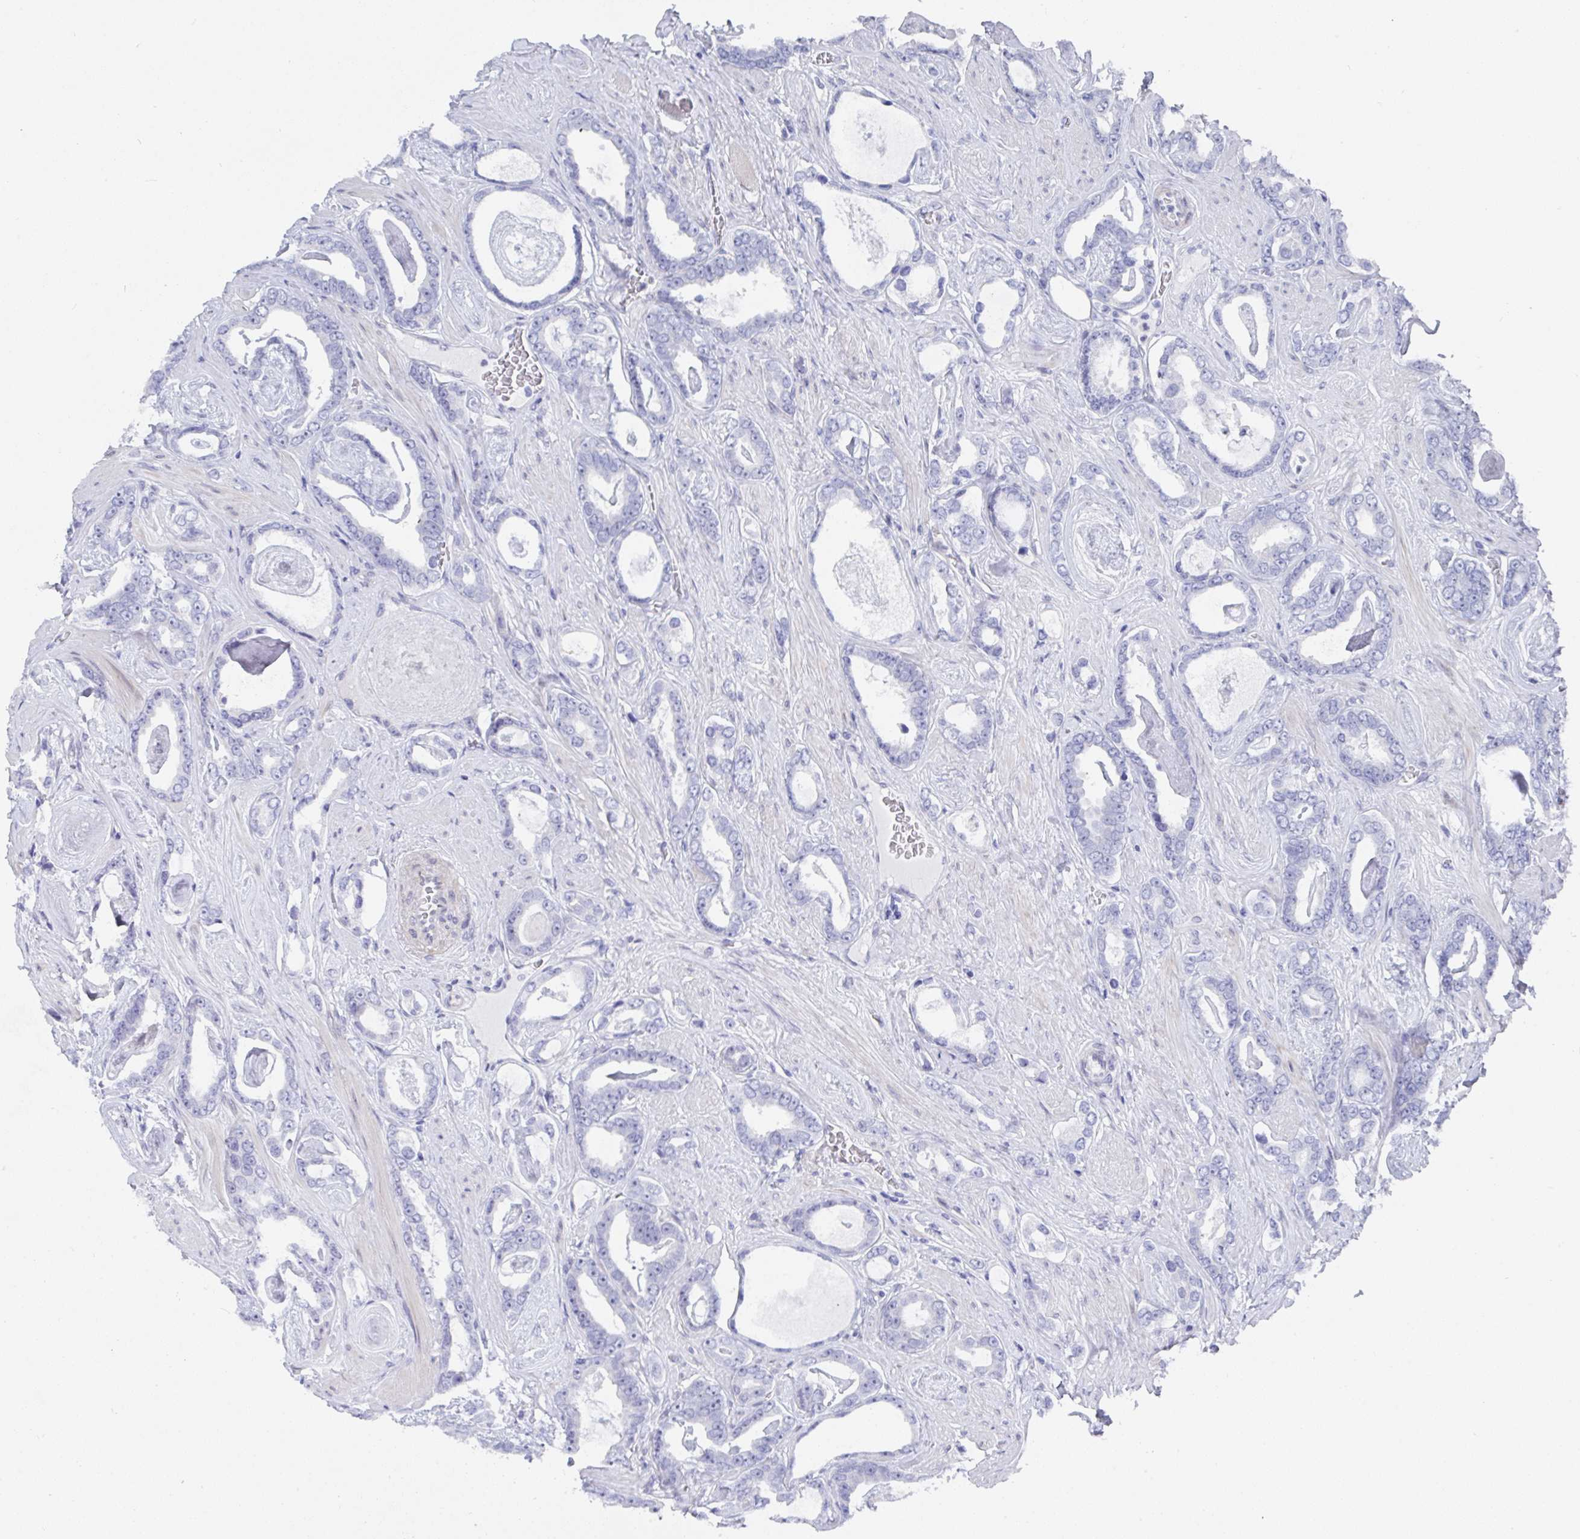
{"staining": {"intensity": "negative", "quantity": "none", "location": "none"}, "tissue": "prostate cancer", "cell_type": "Tumor cells", "image_type": "cancer", "snomed": [{"axis": "morphology", "description": "Adenocarcinoma, High grade"}, {"axis": "topography", "description": "Prostate"}], "caption": "This is an IHC photomicrograph of prostate cancer. There is no expression in tumor cells.", "gene": "MFSD4A", "patient": {"sex": "male", "age": 63}}